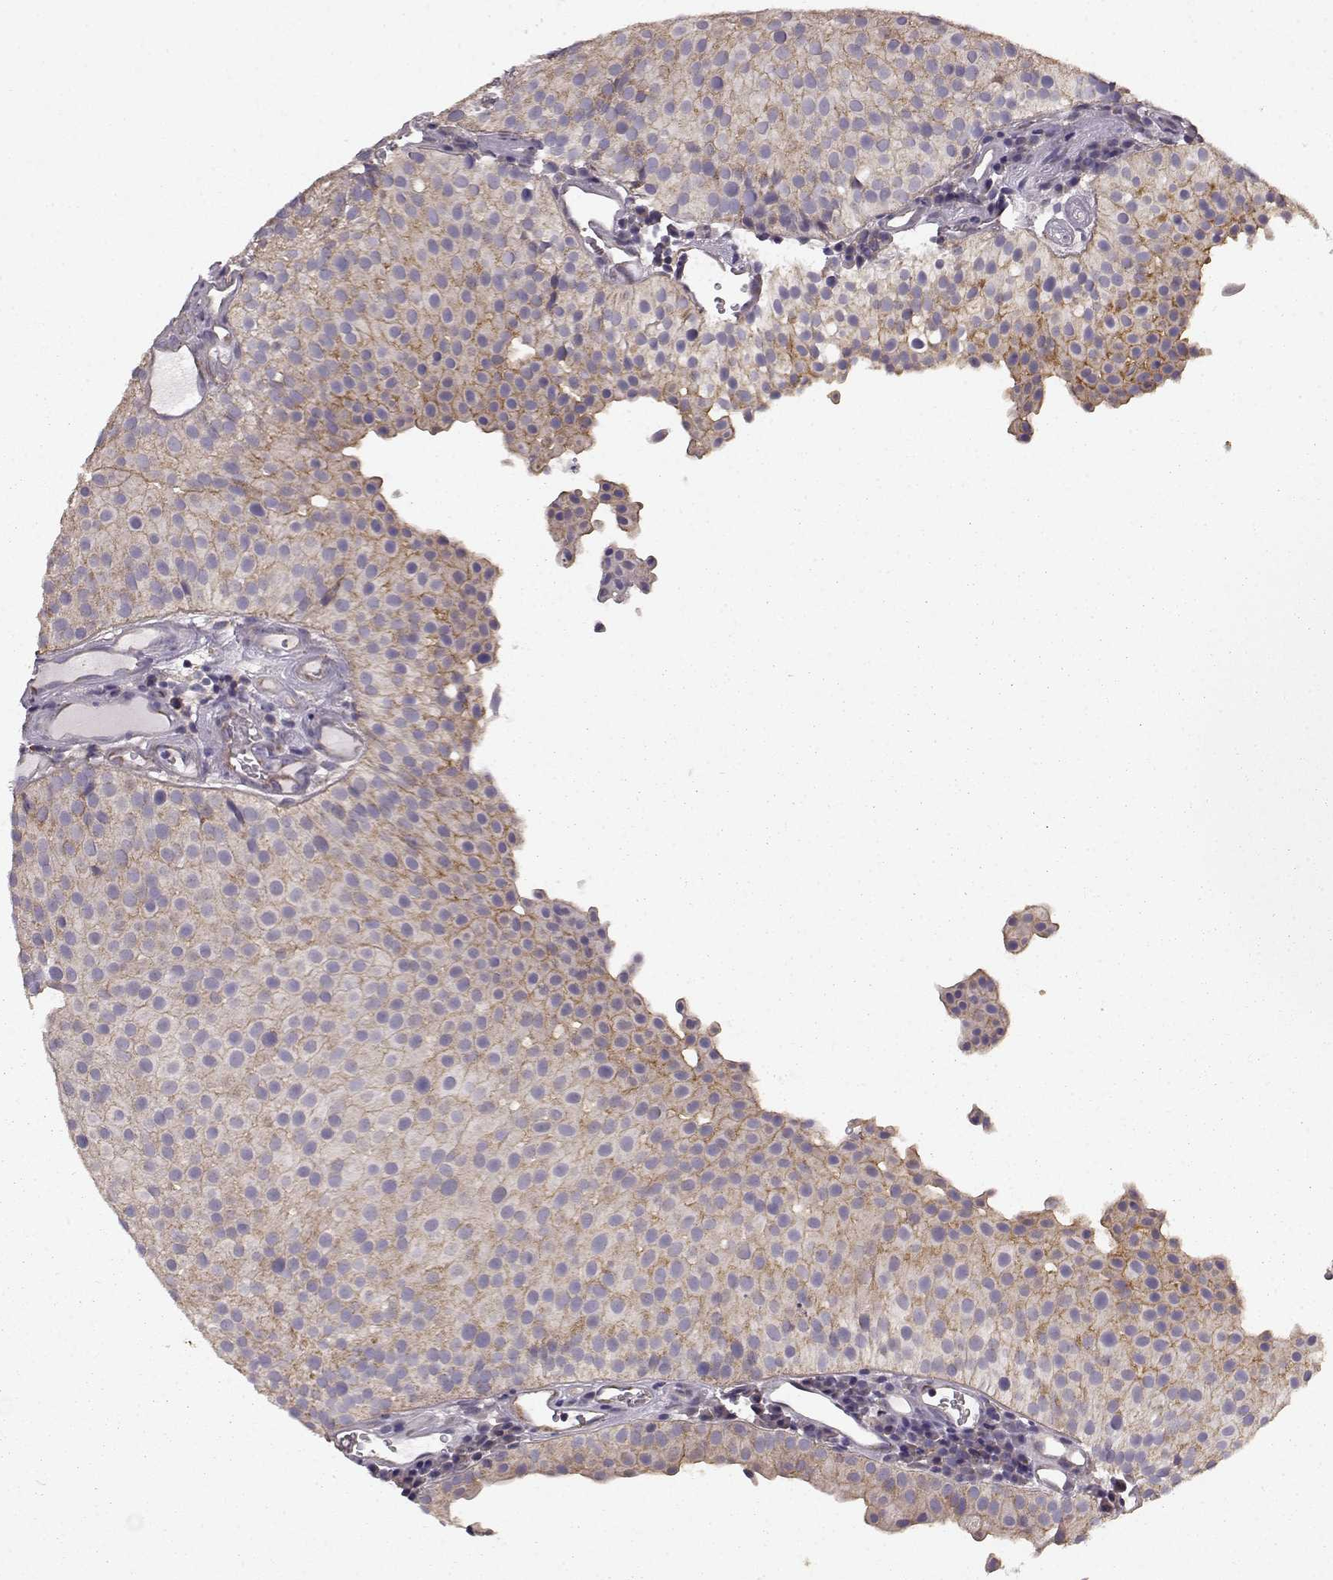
{"staining": {"intensity": "weak", "quantity": ">75%", "location": "cytoplasmic/membranous"}, "tissue": "urothelial cancer", "cell_type": "Tumor cells", "image_type": "cancer", "snomed": [{"axis": "morphology", "description": "Urothelial carcinoma, Low grade"}, {"axis": "topography", "description": "Urinary bladder"}], "caption": "Immunohistochemical staining of low-grade urothelial carcinoma demonstrates low levels of weak cytoplasmic/membranous protein staining in about >75% of tumor cells.", "gene": "ERBB3", "patient": {"sex": "female", "age": 87}}